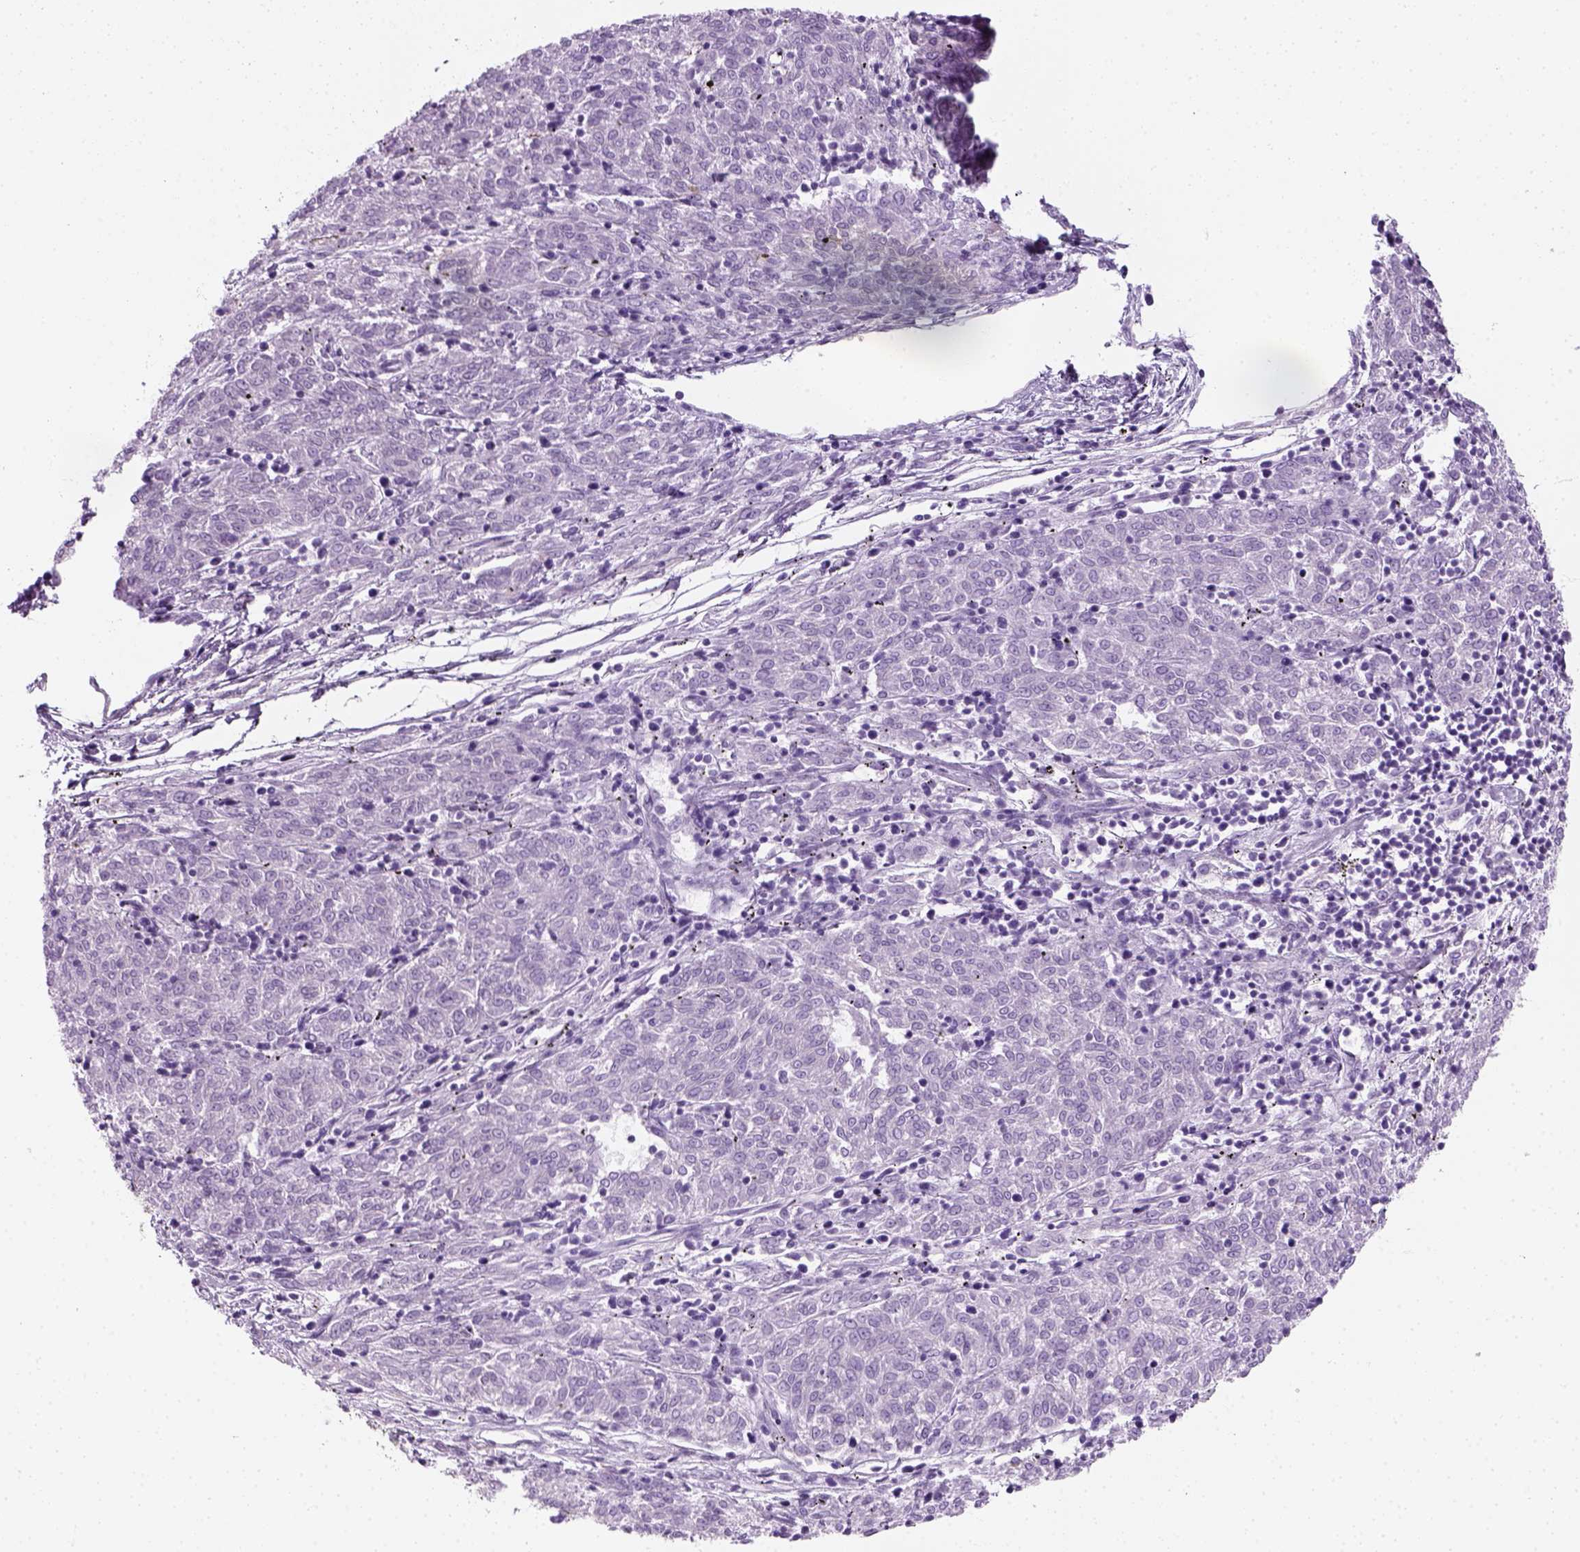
{"staining": {"intensity": "negative", "quantity": "none", "location": "none"}, "tissue": "melanoma", "cell_type": "Tumor cells", "image_type": "cancer", "snomed": [{"axis": "morphology", "description": "Malignant melanoma, NOS"}, {"axis": "topography", "description": "Skin"}], "caption": "High magnification brightfield microscopy of malignant melanoma stained with DAB (brown) and counterstained with hematoxylin (blue): tumor cells show no significant expression. Brightfield microscopy of IHC stained with DAB (brown) and hematoxylin (blue), captured at high magnification.", "gene": "SLC12A5", "patient": {"sex": "female", "age": 72}}